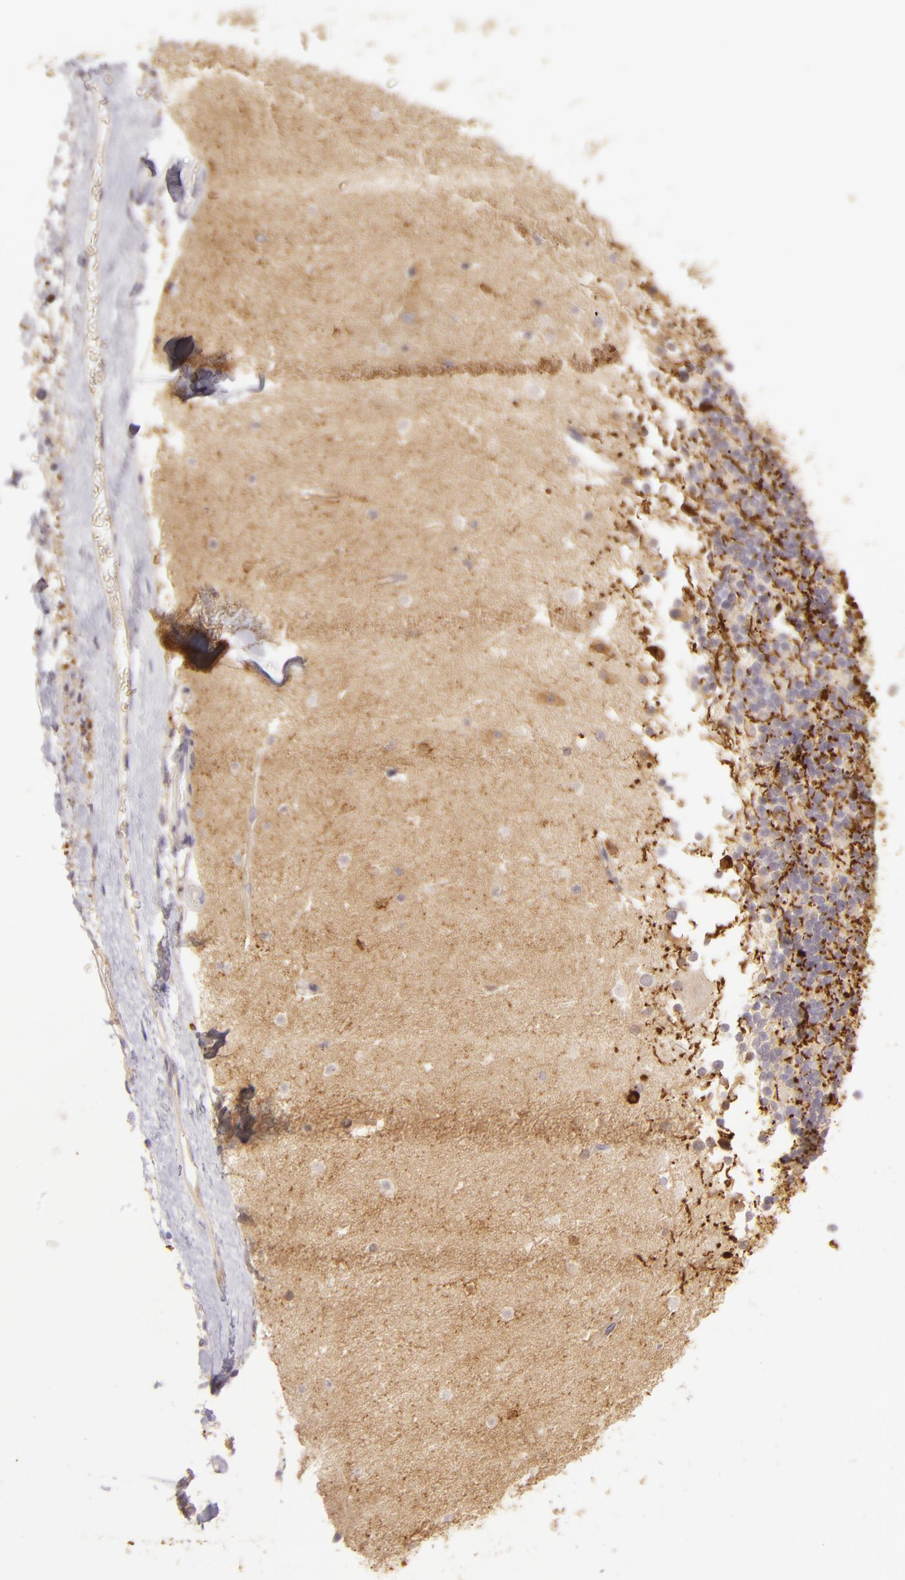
{"staining": {"intensity": "moderate", "quantity": "<25%", "location": "cytoplasmic/membranous"}, "tissue": "cerebellum", "cell_type": "Cells in granular layer", "image_type": "normal", "snomed": [{"axis": "morphology", "description": "Normal tissue, NOS"}, {"axis": "topography", "description": "Cerebellum"}], "caption": "A photomicrograph of cerebellum stained for a protein reveals moderate cytoplasmic/membranous brown staining in cells in granular layer. (DAB IHC with brightfield microscopy, high magnification).", "gene": "ZC3H7B", "patient": {"sex": "female", "age": 19}}